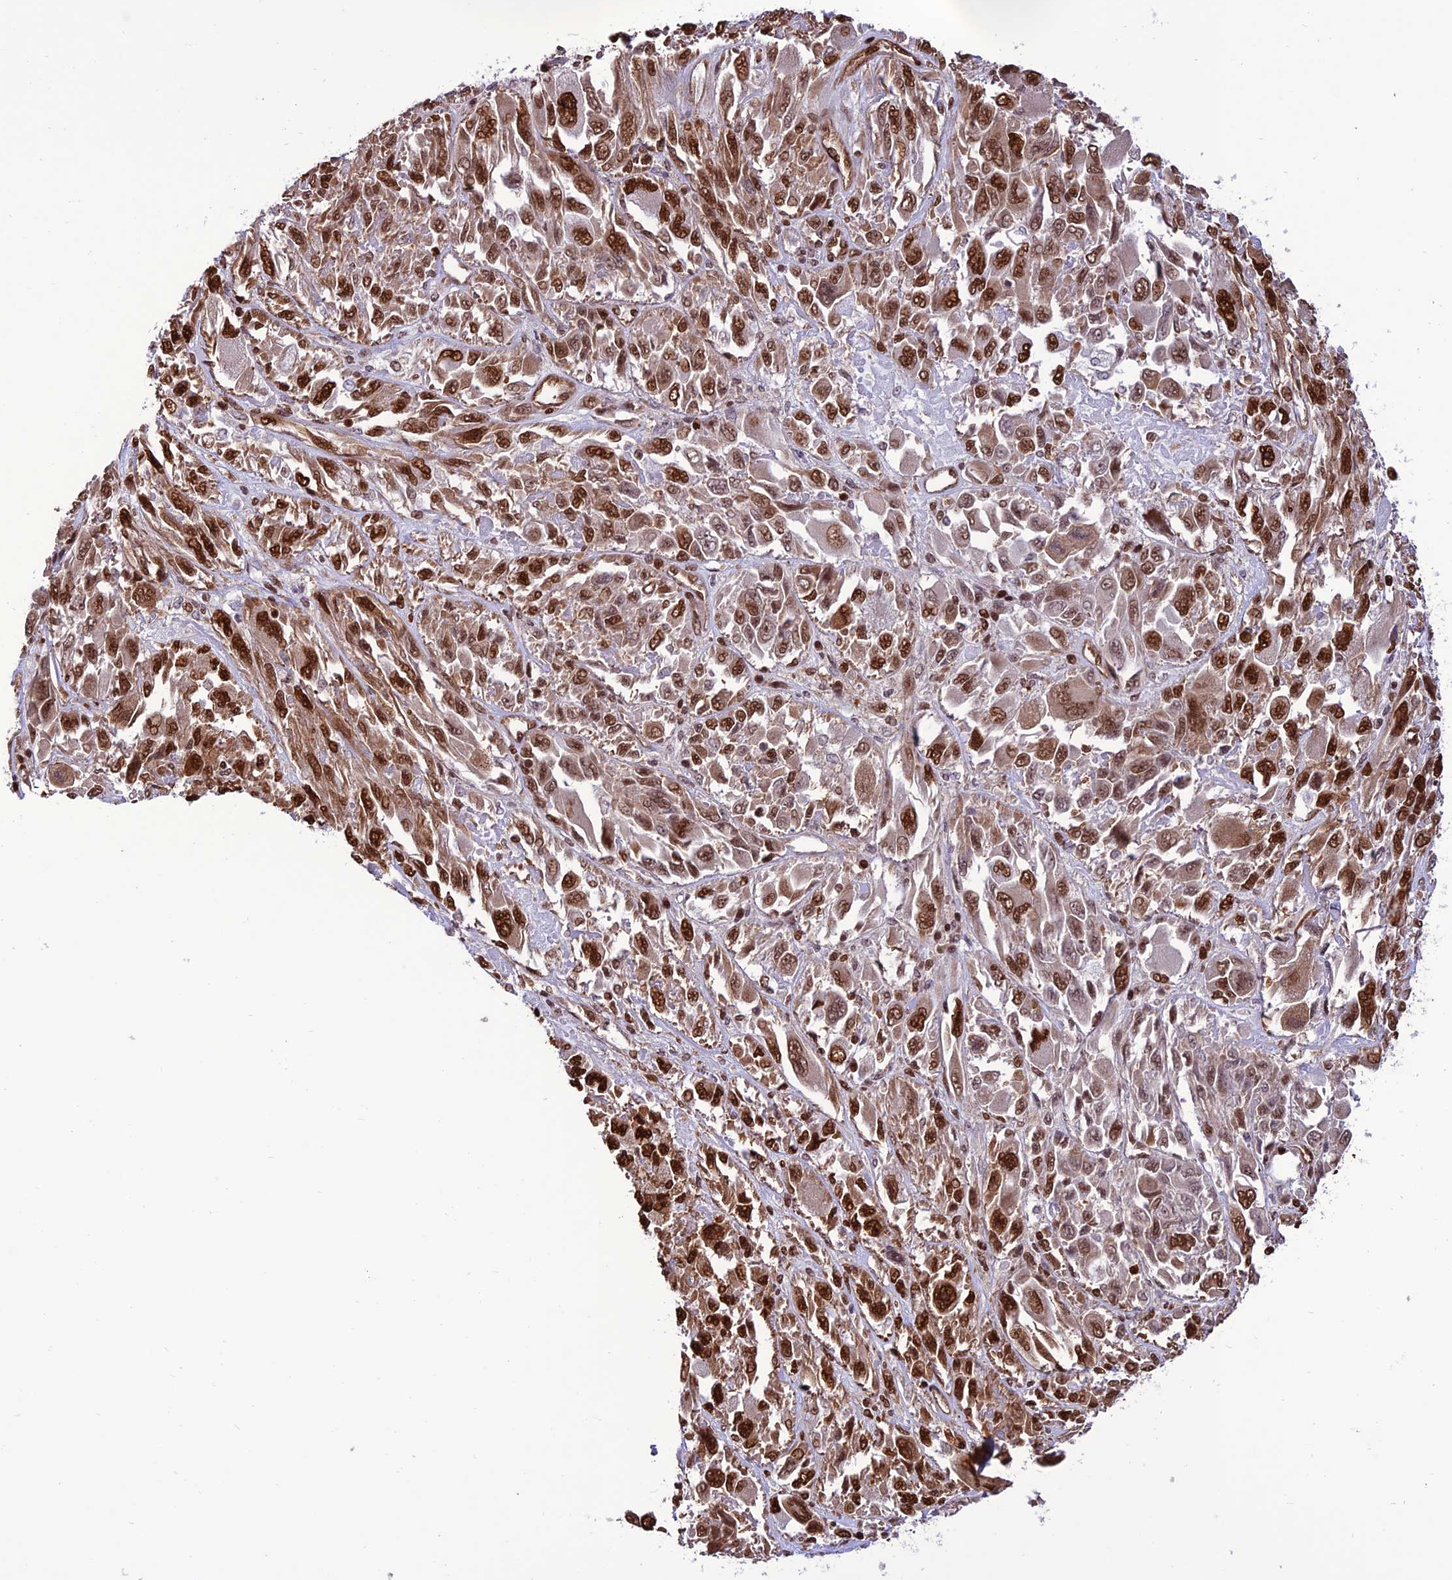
{"staining": {"intensity": "strong", "quantity": ">75%", "location": "nuclear"}, "tissue": "melanoma", "cell_type": "Tumor cells", "image_type": "cancer", "snomed": [{"axis": "morphology", "description": "Malignant melanoma, NOS"}, {"axis": "topography", "description": "Skin"}], "caption": "Immunohistochemical staining of malignant melanoma displays high levels of strong nuclear protein staining in approximately >75% of tumor cells.", "gene": "INO80E", "patient": {"sex": "female", "age": 91}}